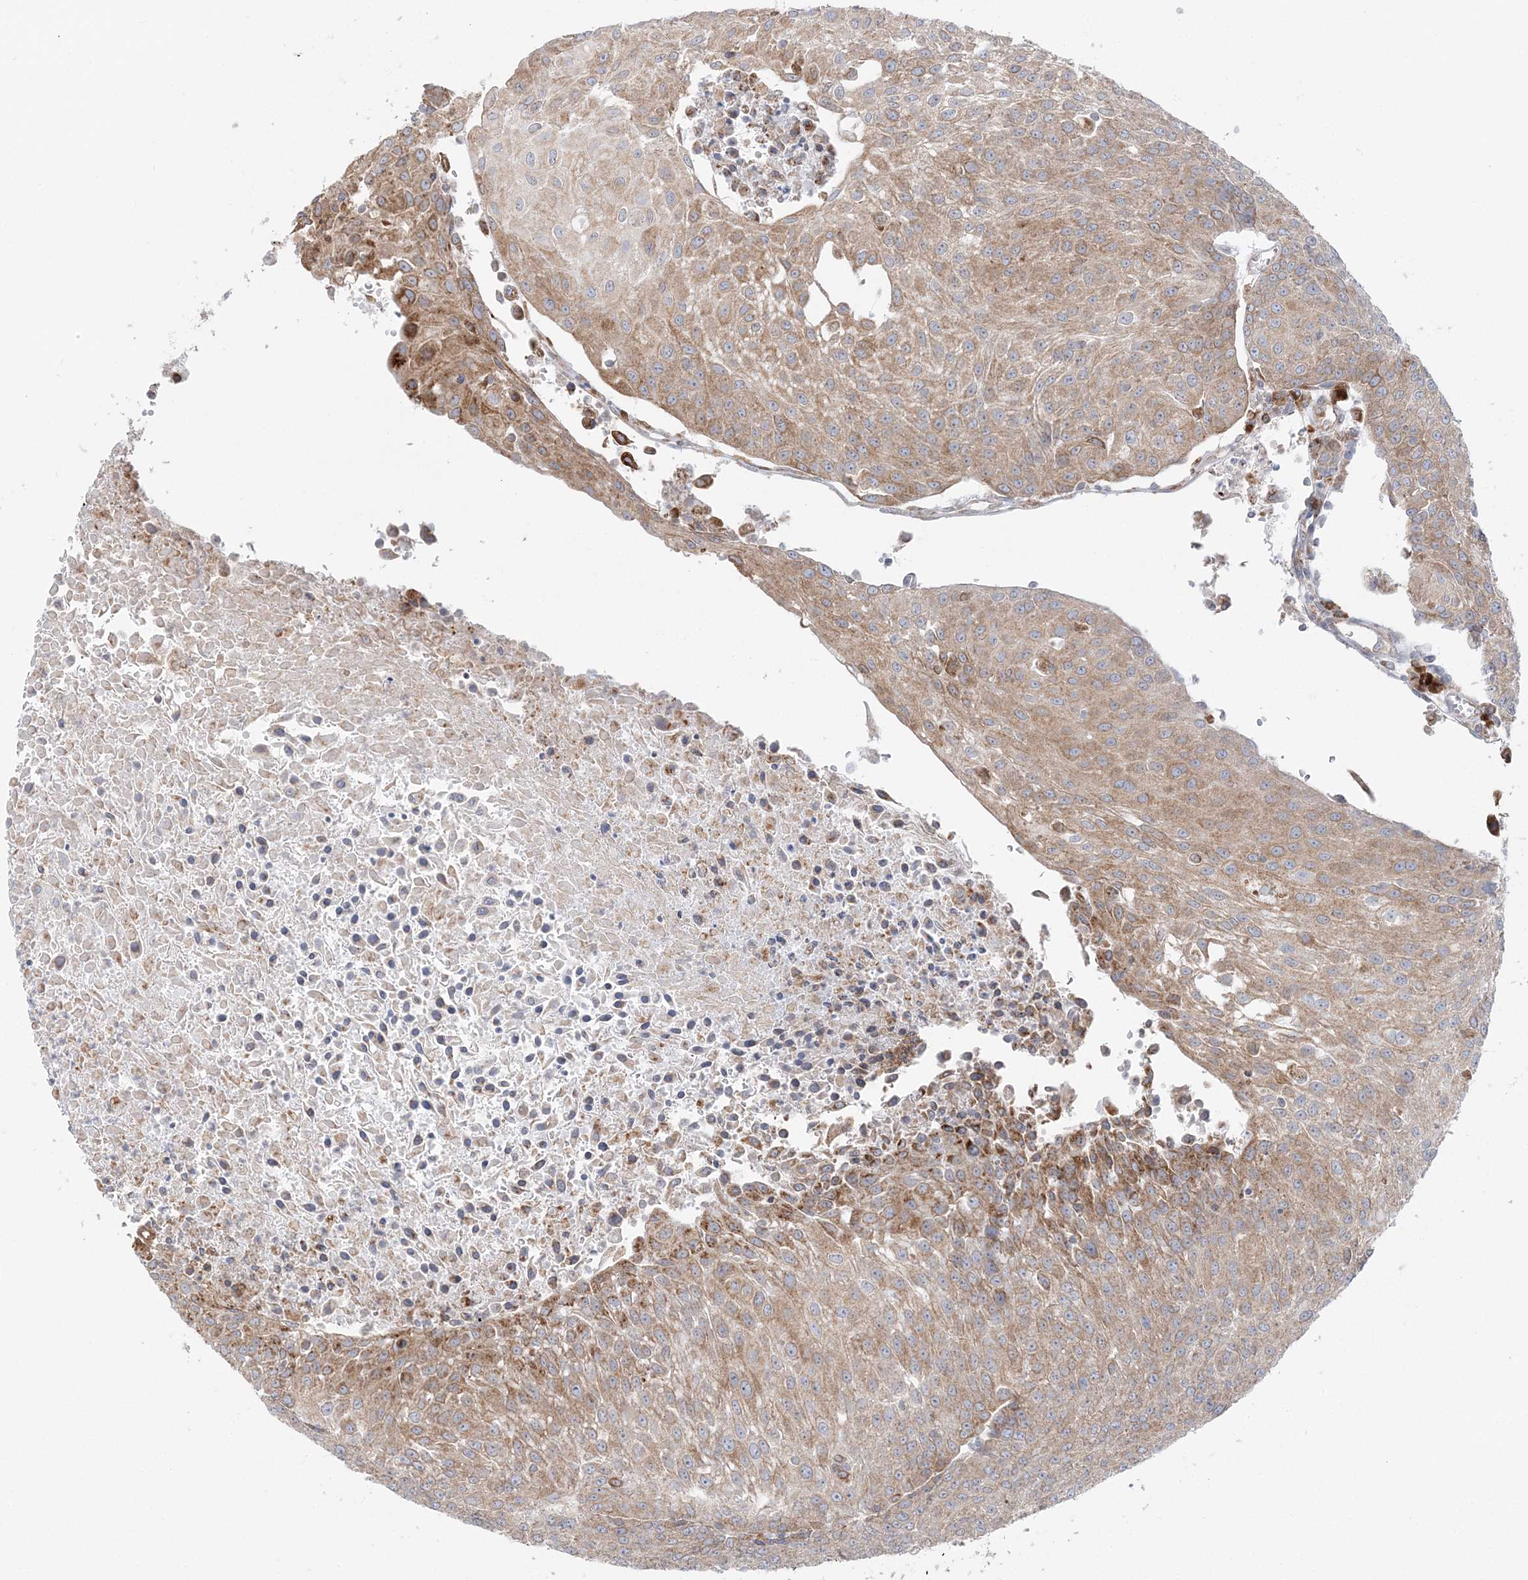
{"staining": {"intensity": "moderate", "quantity": ">75%", "location": "cytoplasmic/membranous"}, "tissue": "urothelial cancer", "cell_type": "Tumor cells", "image_type": "cancer", "snomed": [{"axis": "morphology", "description": "Urothelial carcinoma, High grade"}, {"axis": "topography", "description": "Urinary bladder"}], "caption": "Protein staining of urothelial carcinoma (high-grade) tissue demonstrates moderate cytoplasmic/membranous staining in about >75% of tumor cells. (Stains: DAB (3,3'-diaminobenzidine) in brown, nuclei in blue, Microscopy: brightfield microscopy at high magnification).", "gene": "TMED10", "patient": {"sex": "female", "age": 85}}